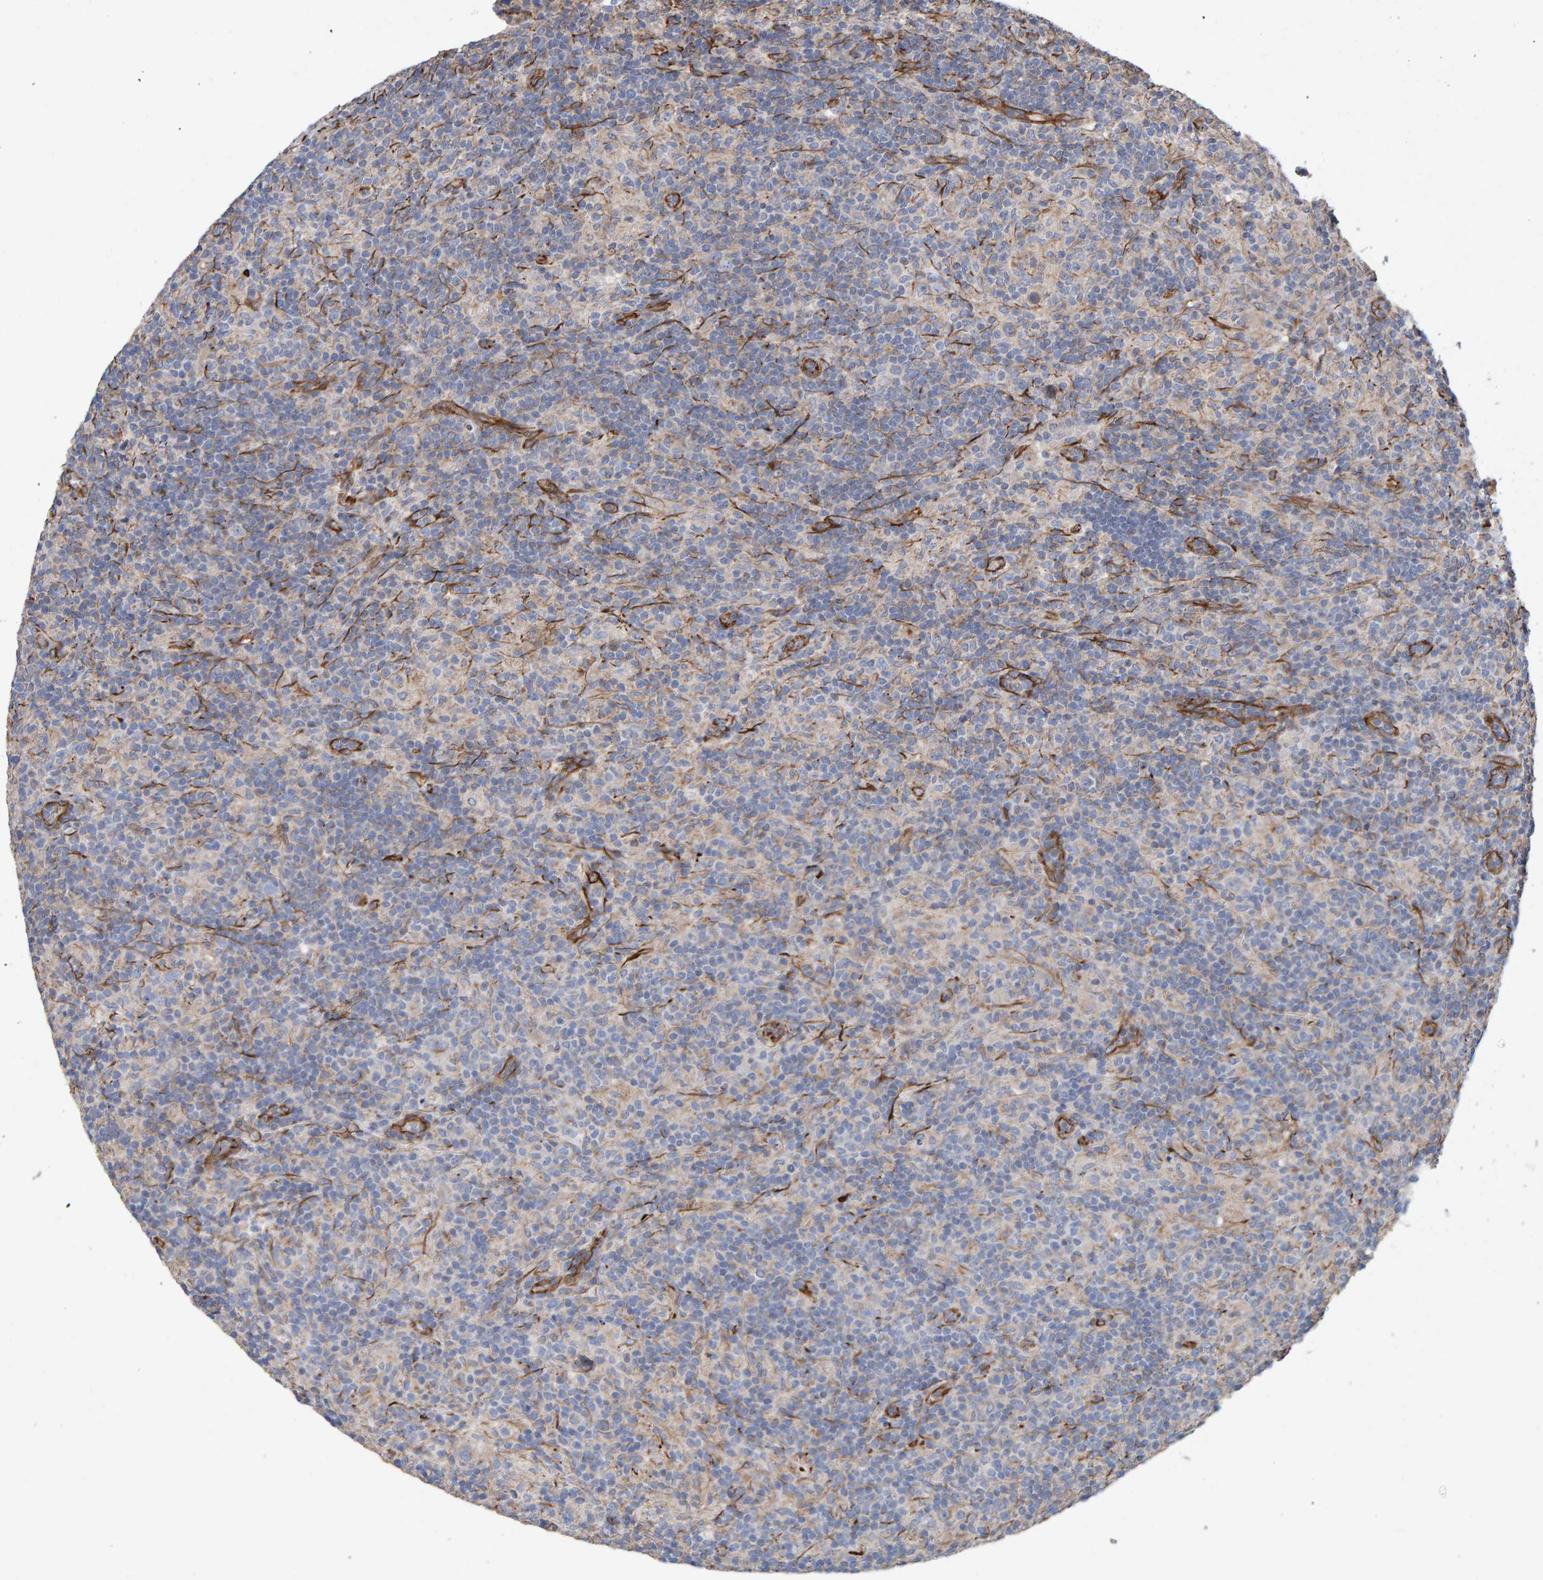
{"staining": {"intensity": "negative", "quantity": "none", "location": "none"}, "tissue": "lymphoma", "cell_type": "Tumor cells", "image_type": "cancer", "snomed": [{"axis": "morphology", "description": "Hodgkin's disease, NOS"}, {"axis": "topography", "description": "Lymph node"}], "caption": "A histopathology image of human lymphoma is negative for staining in tumor cells.", "gene": "ZNF347", "patient": {"sex": "male", "age": 70}}